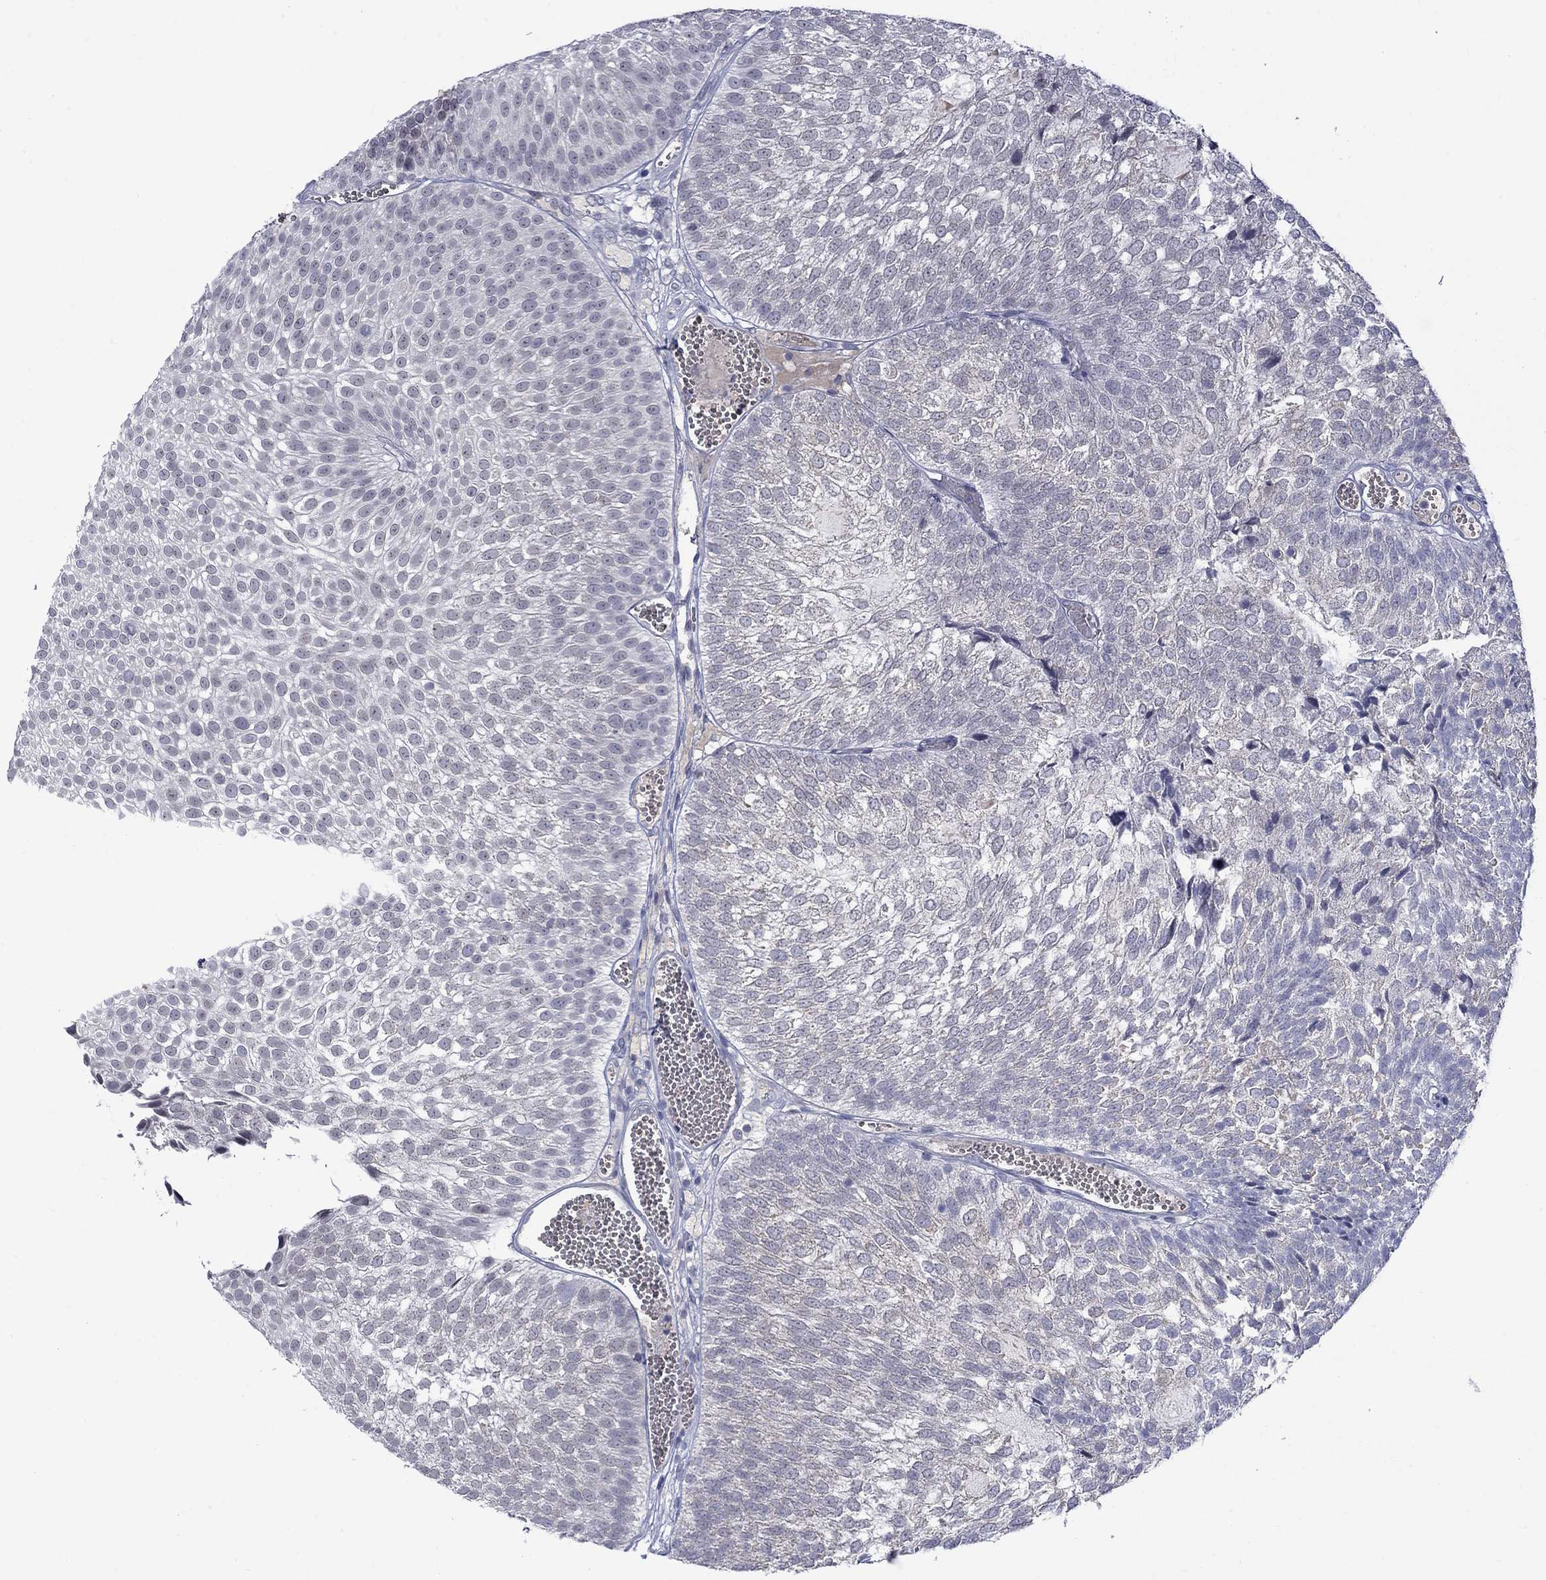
{"staining": {"intensity": "negative", "quantity": "none", "location": "none"}, "tissue": "urothelial cancer", "cell_type": "Tumor cells", "image_type": "cancer", "snomed": [{"axis": "morphology", "description": "Urothelial carcinoma, Low grade"}, {"axis": "topography", "description": "Urinary bladder"}], "caption": "This is a micrograph of IHC staining of low-grade urothelial carcinoma, which shows no expression in tumor cells.", "gene": "NSMF", "patient": {"sex": "male", "age": 52}}